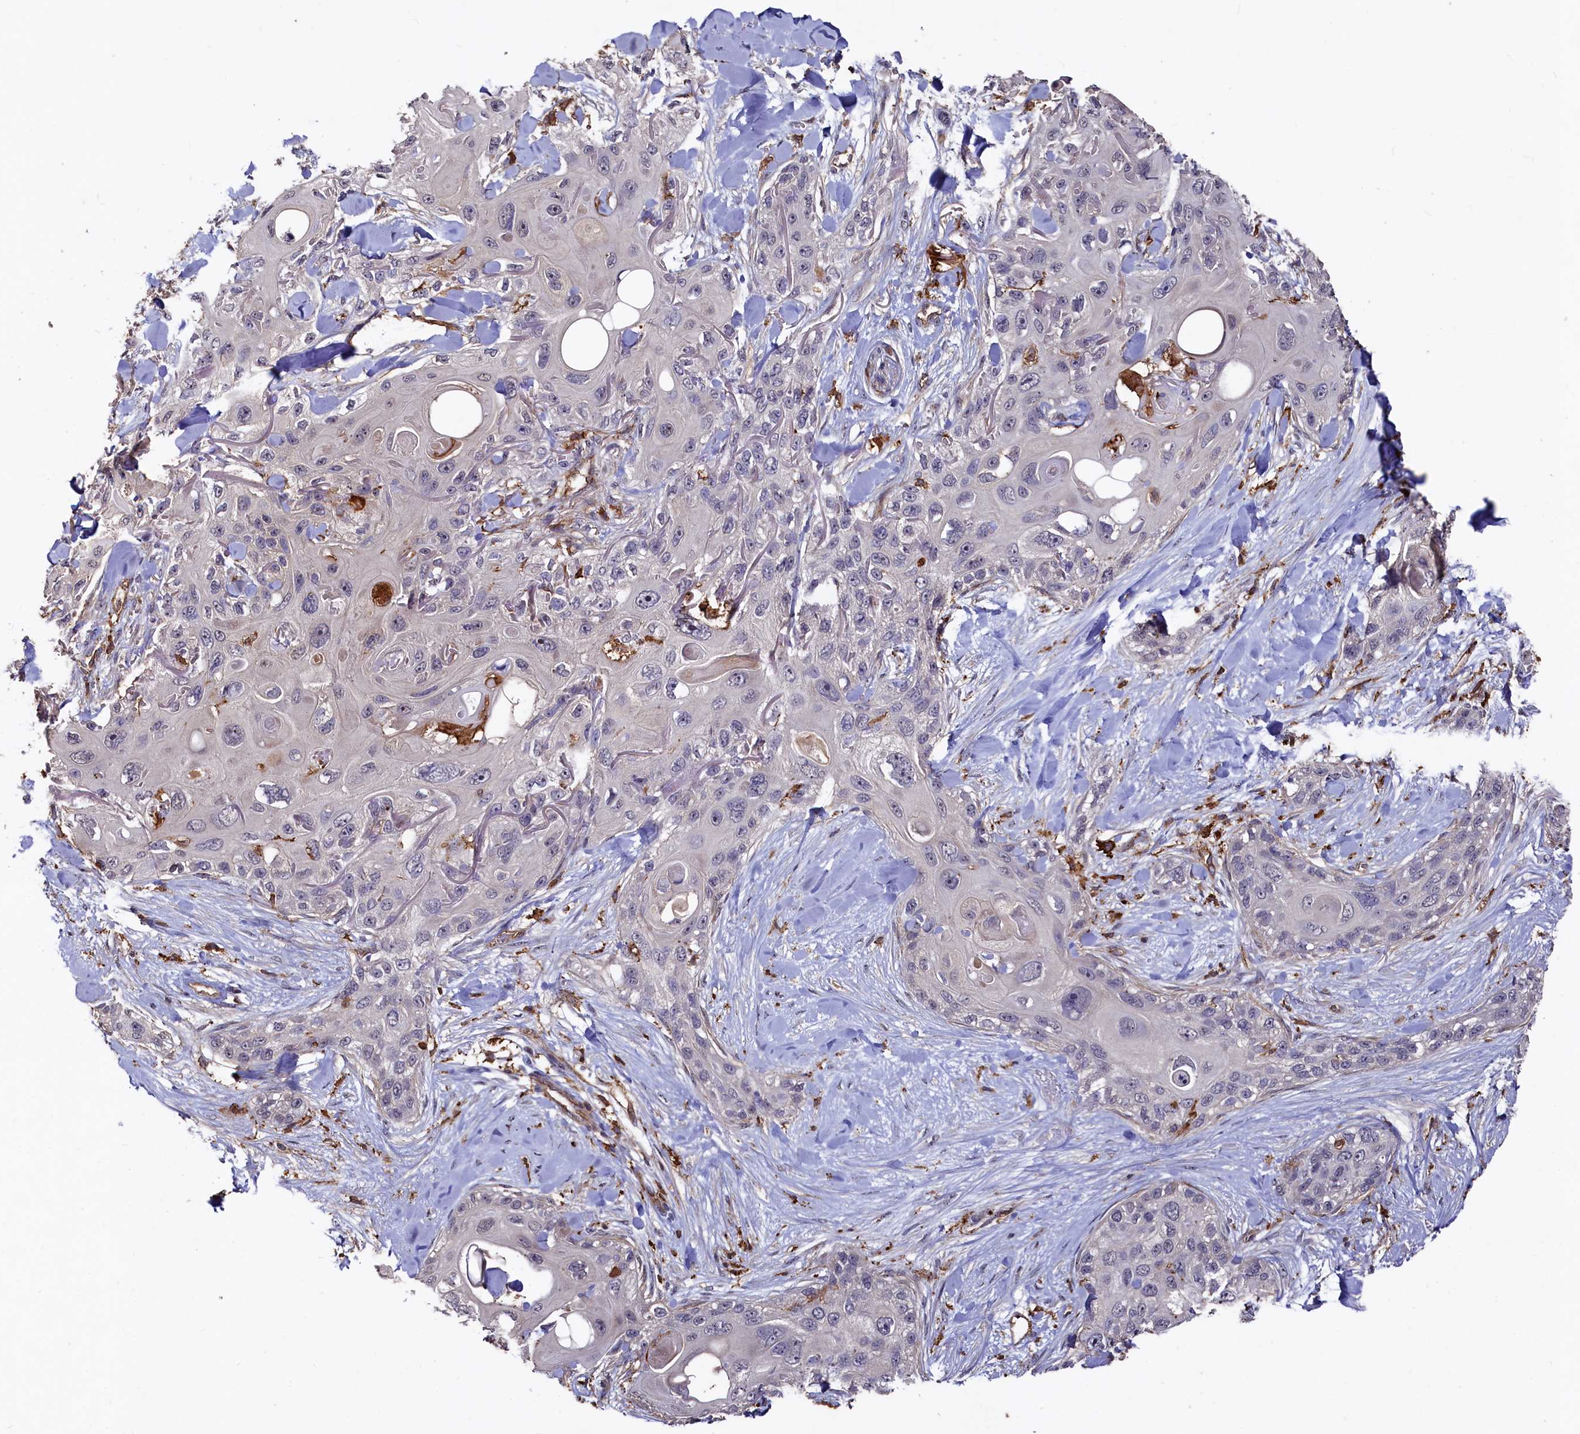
{"staining": {"intensity": "negative", "quantity": "none", "location": "none"}, "tissue": "skin cancer", "cell_type": "Tumor cells", "image_type": "cancer", "snomed": [{"axis": "morphology", "description": "Normal tissue, NOS"}, {"axis": "morphology", "description": "Squamous cell carcinoma, NOS"}, {"axis": "topography", "description": "Skin"}], "caption": "Immunohistochemistry image of neoplastic tissue: human skin squamous cell carcinoma stained with DAB reveals no significant protein positivity in tumor cells. (Immunohistochemistry (ihc), brightfield microscopy, high magnification).", "gene": "PLEKHO2", "patient": {"sex": "male", "age": 72}}